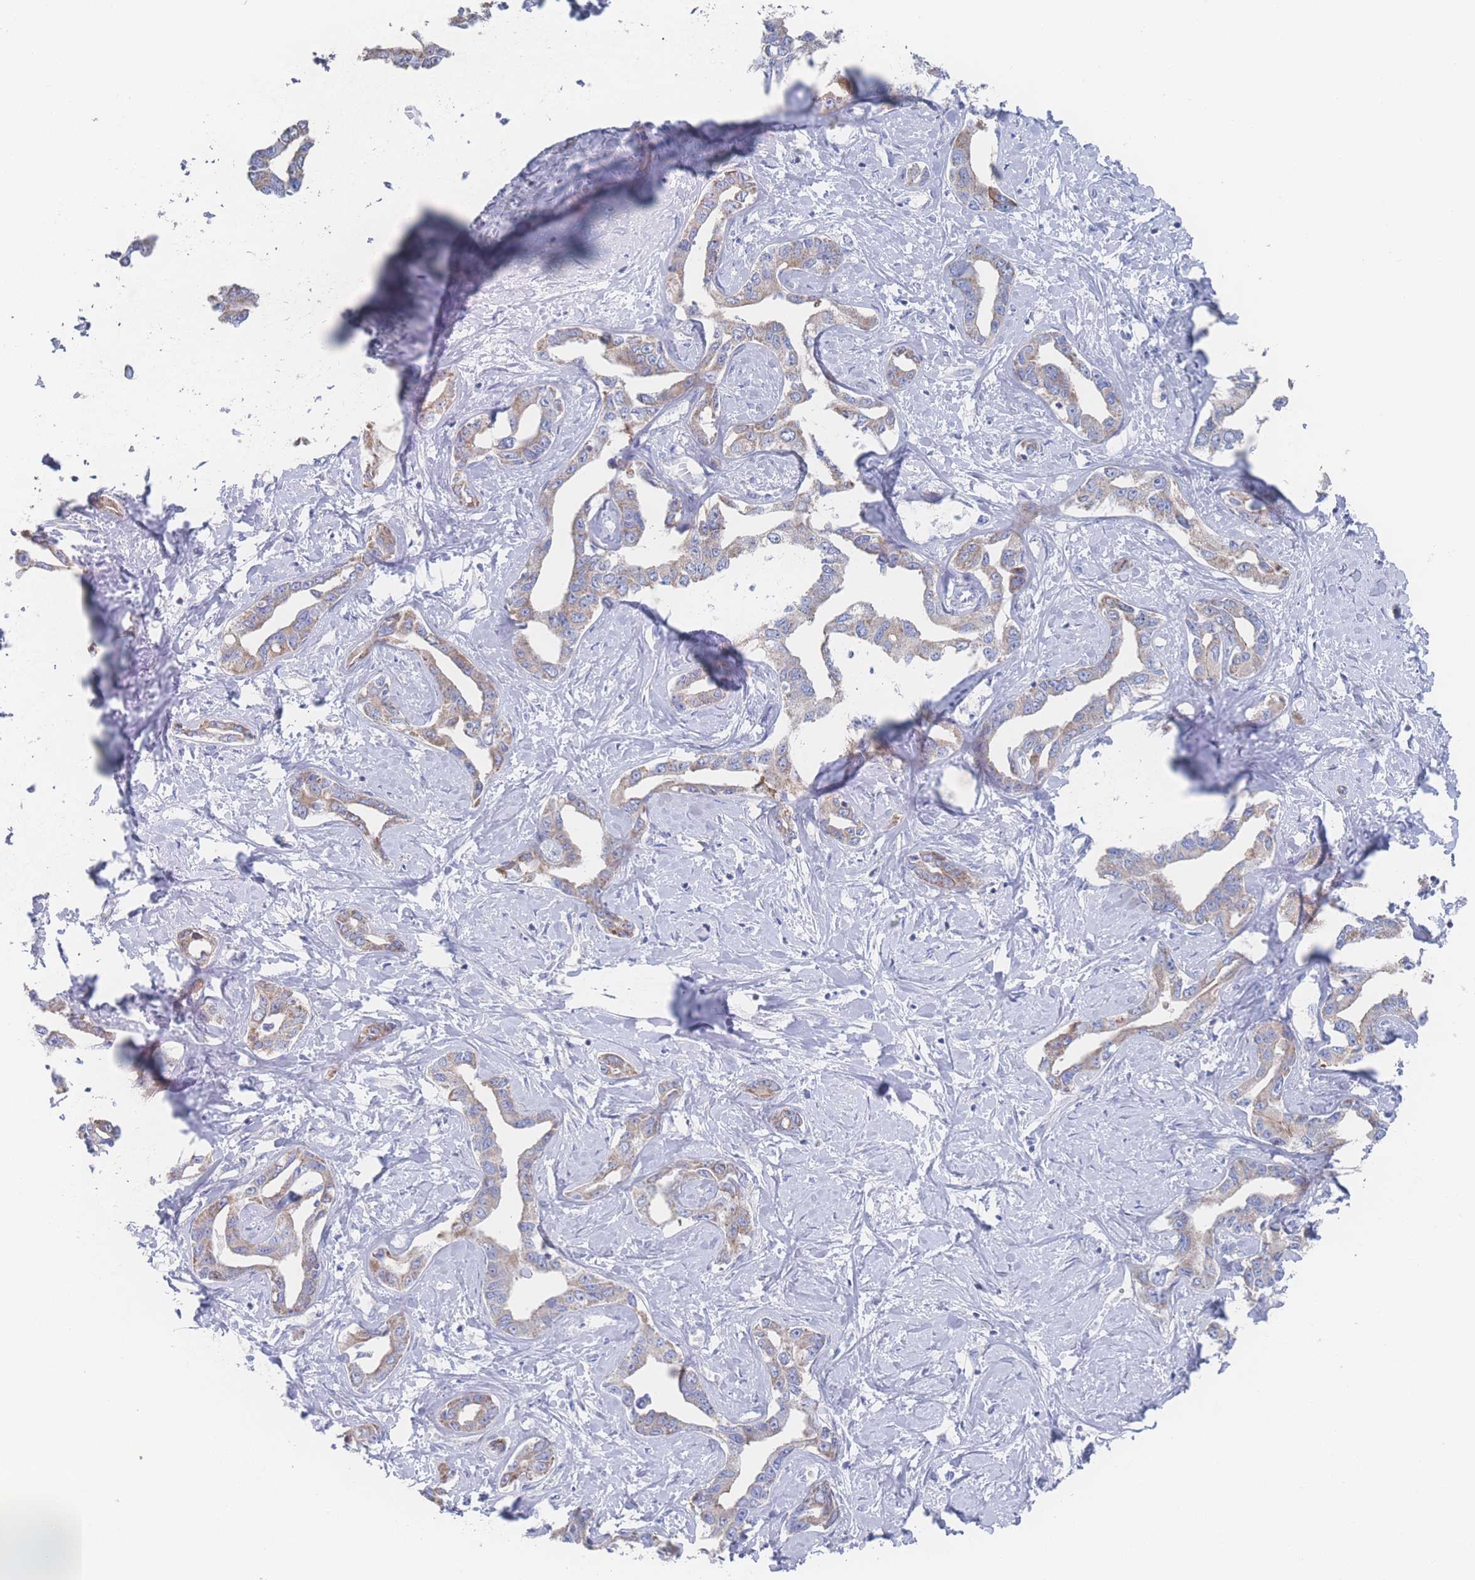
{"staining": {"intensity": "weak", "quantity": "25%-75%", "location": "cytoplasmic/membranous"}, "tissue": "liver cancer", "cell_type": "Tumor cells", "image_type": "cancer", "snomed": [{"axis": "morphology", "description": "Cholangiocarcinoma"}, {"axis": "topography", "description": "Liver"}], "caption": "Protein expression analysis of human cholangiocarcinoma (liver) reveals weak cytoplasmic/membranous positivity in about 25%-75% of tumor cells.", "gene": "SNPH", "patient": {"sex": "male", "age": 59}}